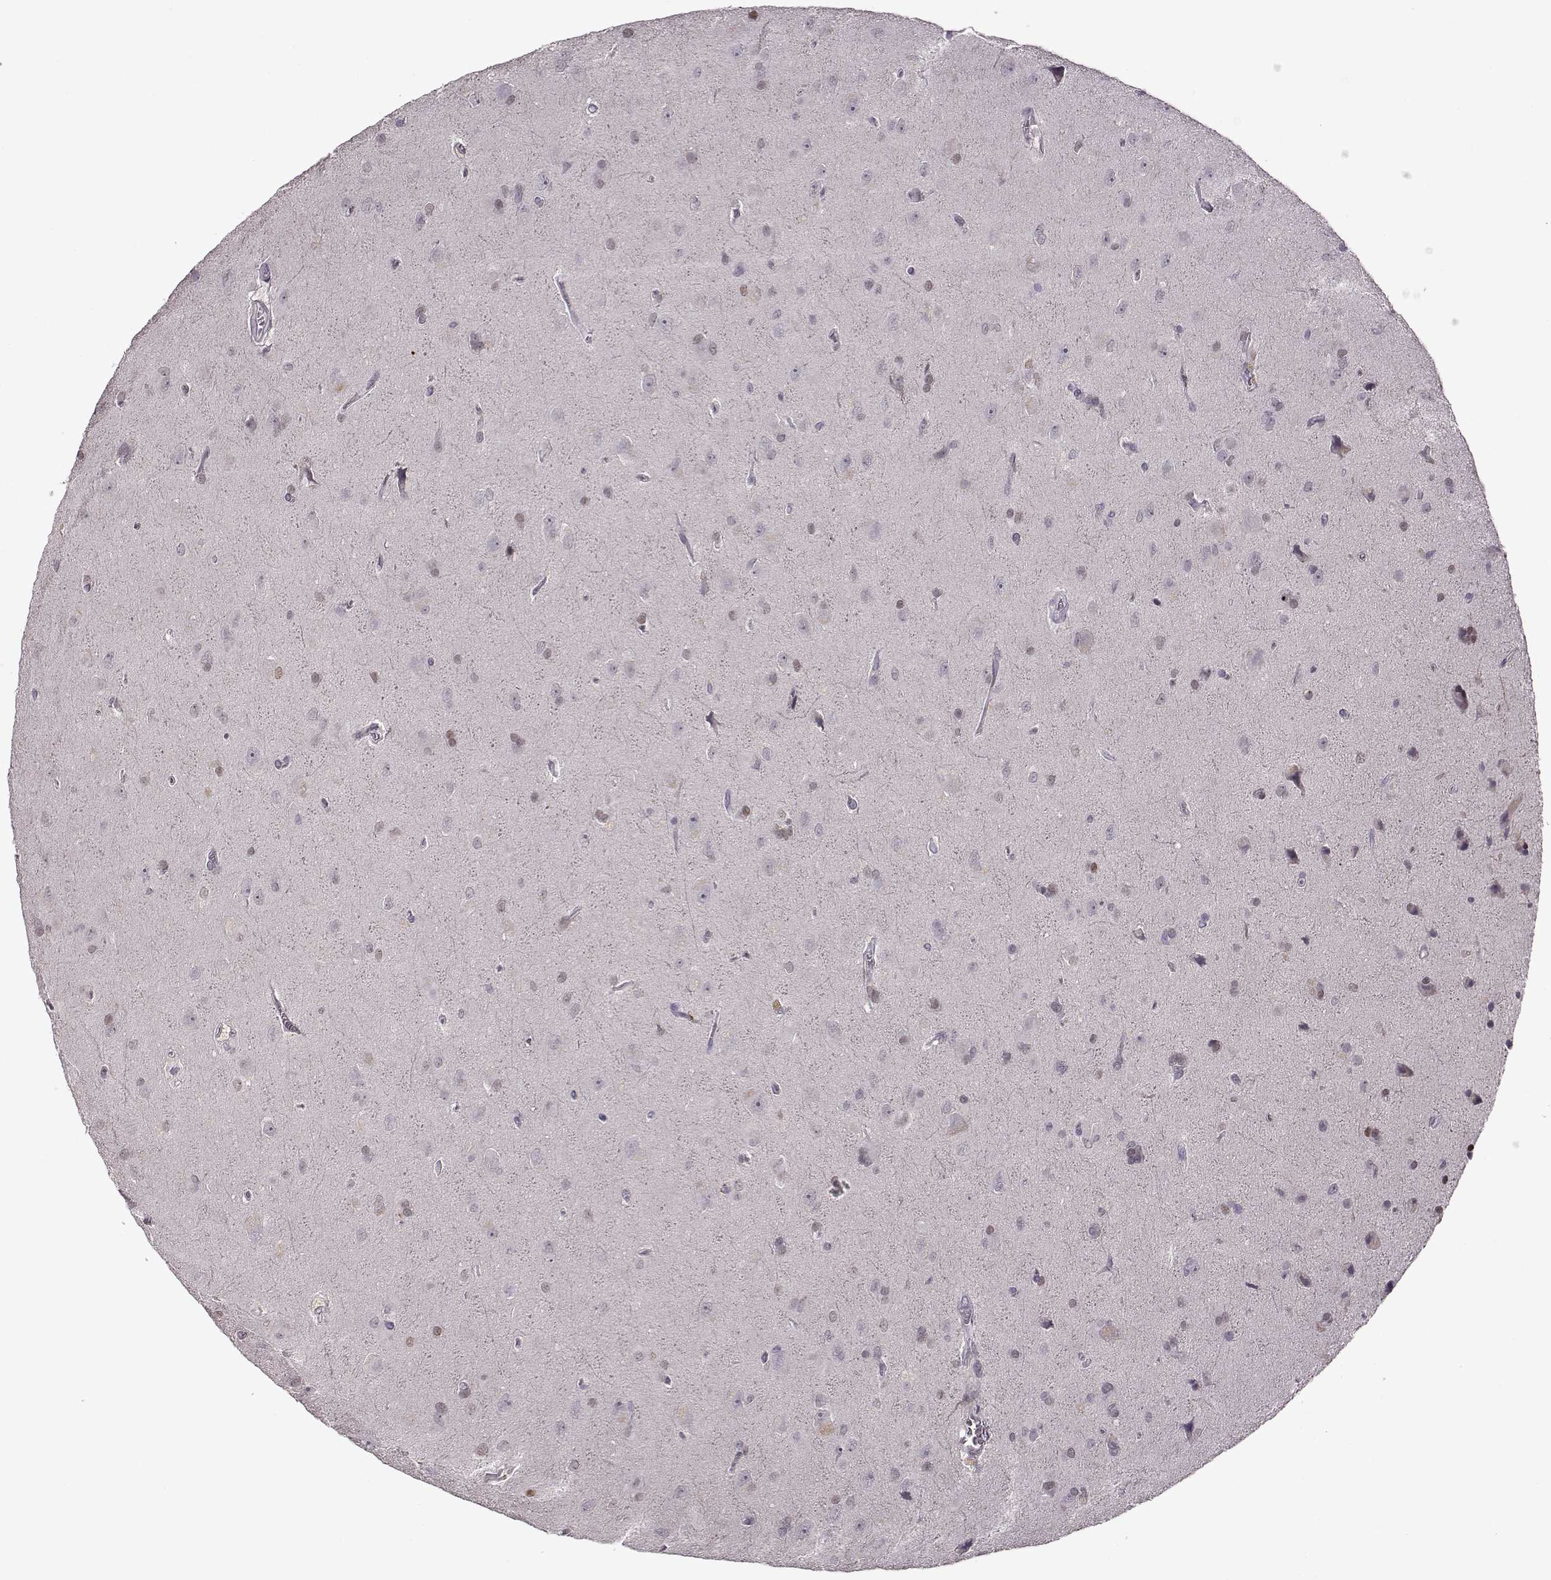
{"staining": {"intensity": "negative", "quantity": "none", "location": "none"}, "tissue": "glioma", "cell_type": "Tumor cells", "image_type": "cancer", "snomed": [{"axis": "morphology", "description": "Glioma, malignant, Low grade"}, {"axis": "topography", "description": "Brain"}], "caption": "IHC histopathology image of glioma stained for a protein (brown), which shows no staining in tumor cells. (DAB IHC with hematoxylin counter stain).", "gene": "CNGA3", "patient": {"sex": "male", "age": 58}}